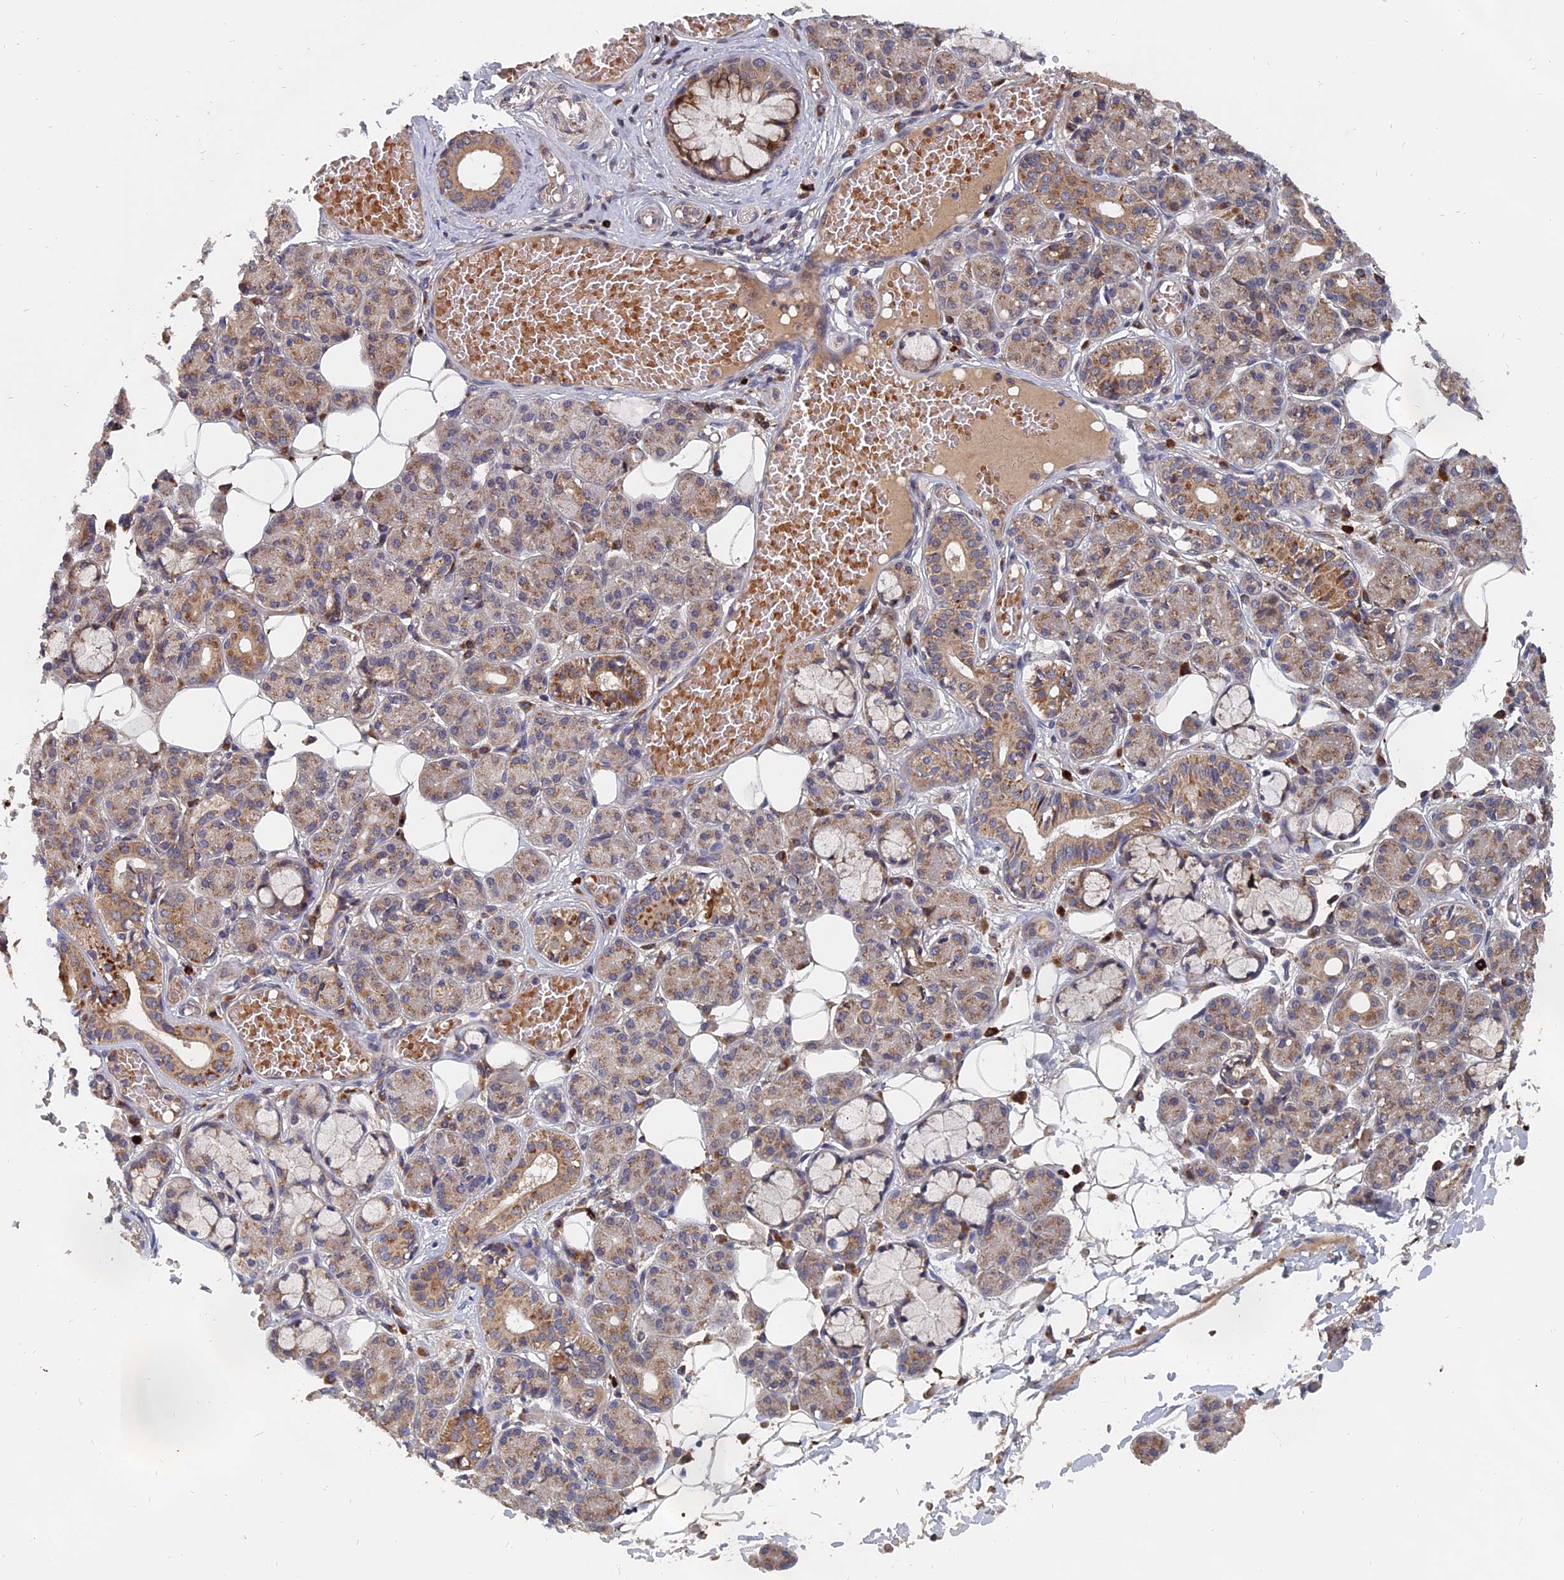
{"staining": {"intensity": "weak", "quantity": "25%-75%", "location": "cytoplasmic/membranous"}, "tissue": "salivary gland", "cell_type": "Glandular cells", "image_type": "normal", "snomed": [{"axis": "morphology", "description": "Normal tissue, NOS"}, {"axis": "topography", "description": "Salivary gland"}], "caption": "Weak cytoplasmic/membranous protein staining is seen in about 25%-75% of glandular cells in salivary gland.", "gene": "TRAPPC2L", "patient": {"sex": "male", "age": 63}}